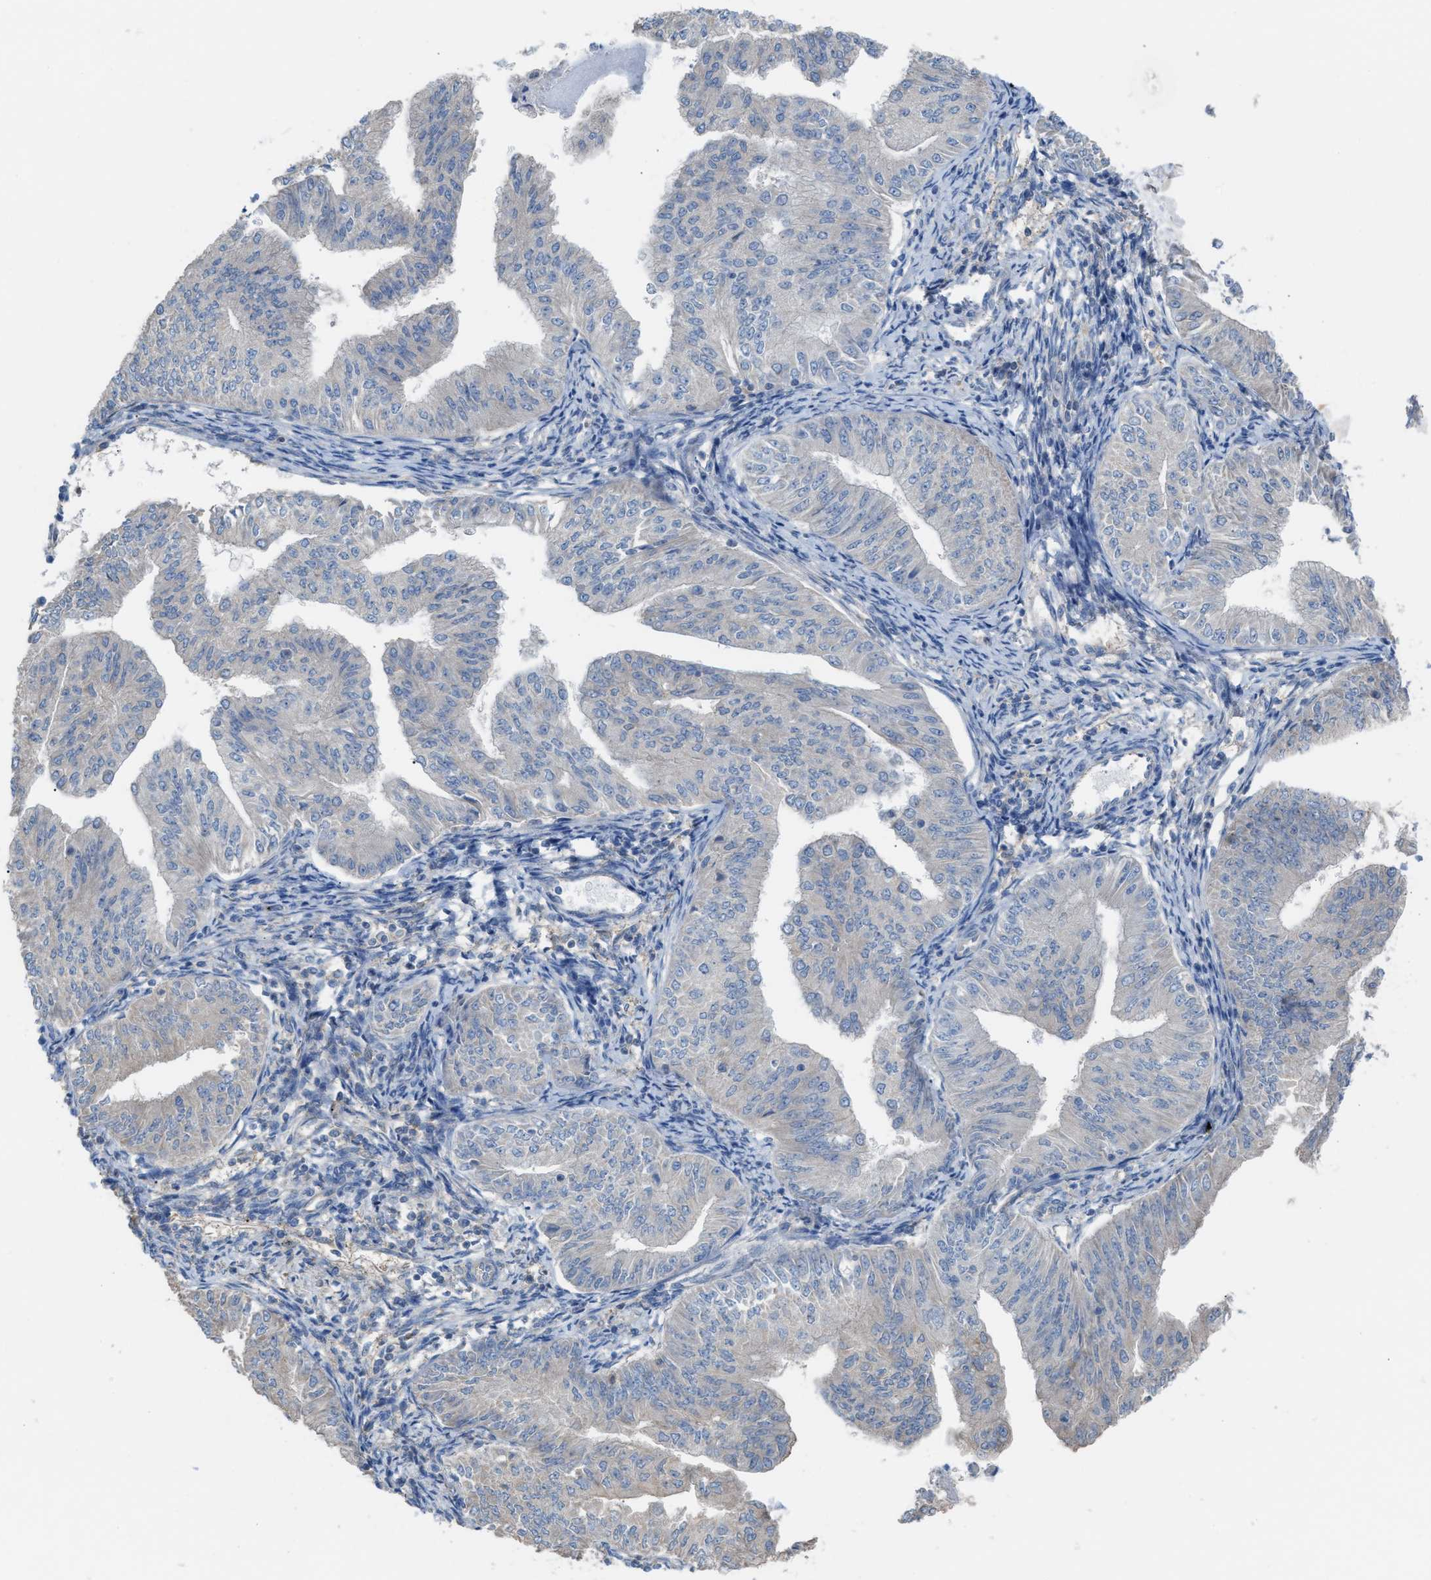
{"staining": {"intensity": "negative", "quantity": "none", "location": "none"}, "tissue": "endometrial cancer", "cell_type": "Tumor cells", "image_type": "cancer", "snomed": [{"axis": "morphology", "description": "Normal tissue, NOS"}, {"axis": "morphology", "description": "Adenocarcinoma, NOS"}, {"axis": "topography", "description": "Endometrium"}], "caption": "A histopathology image of endometrial cancer (adenocarcinoma) stained for a protein shows no brown staining in tumor cells.", "gene": "NQO2", "patient": {"sex": "female", "age": 53}}